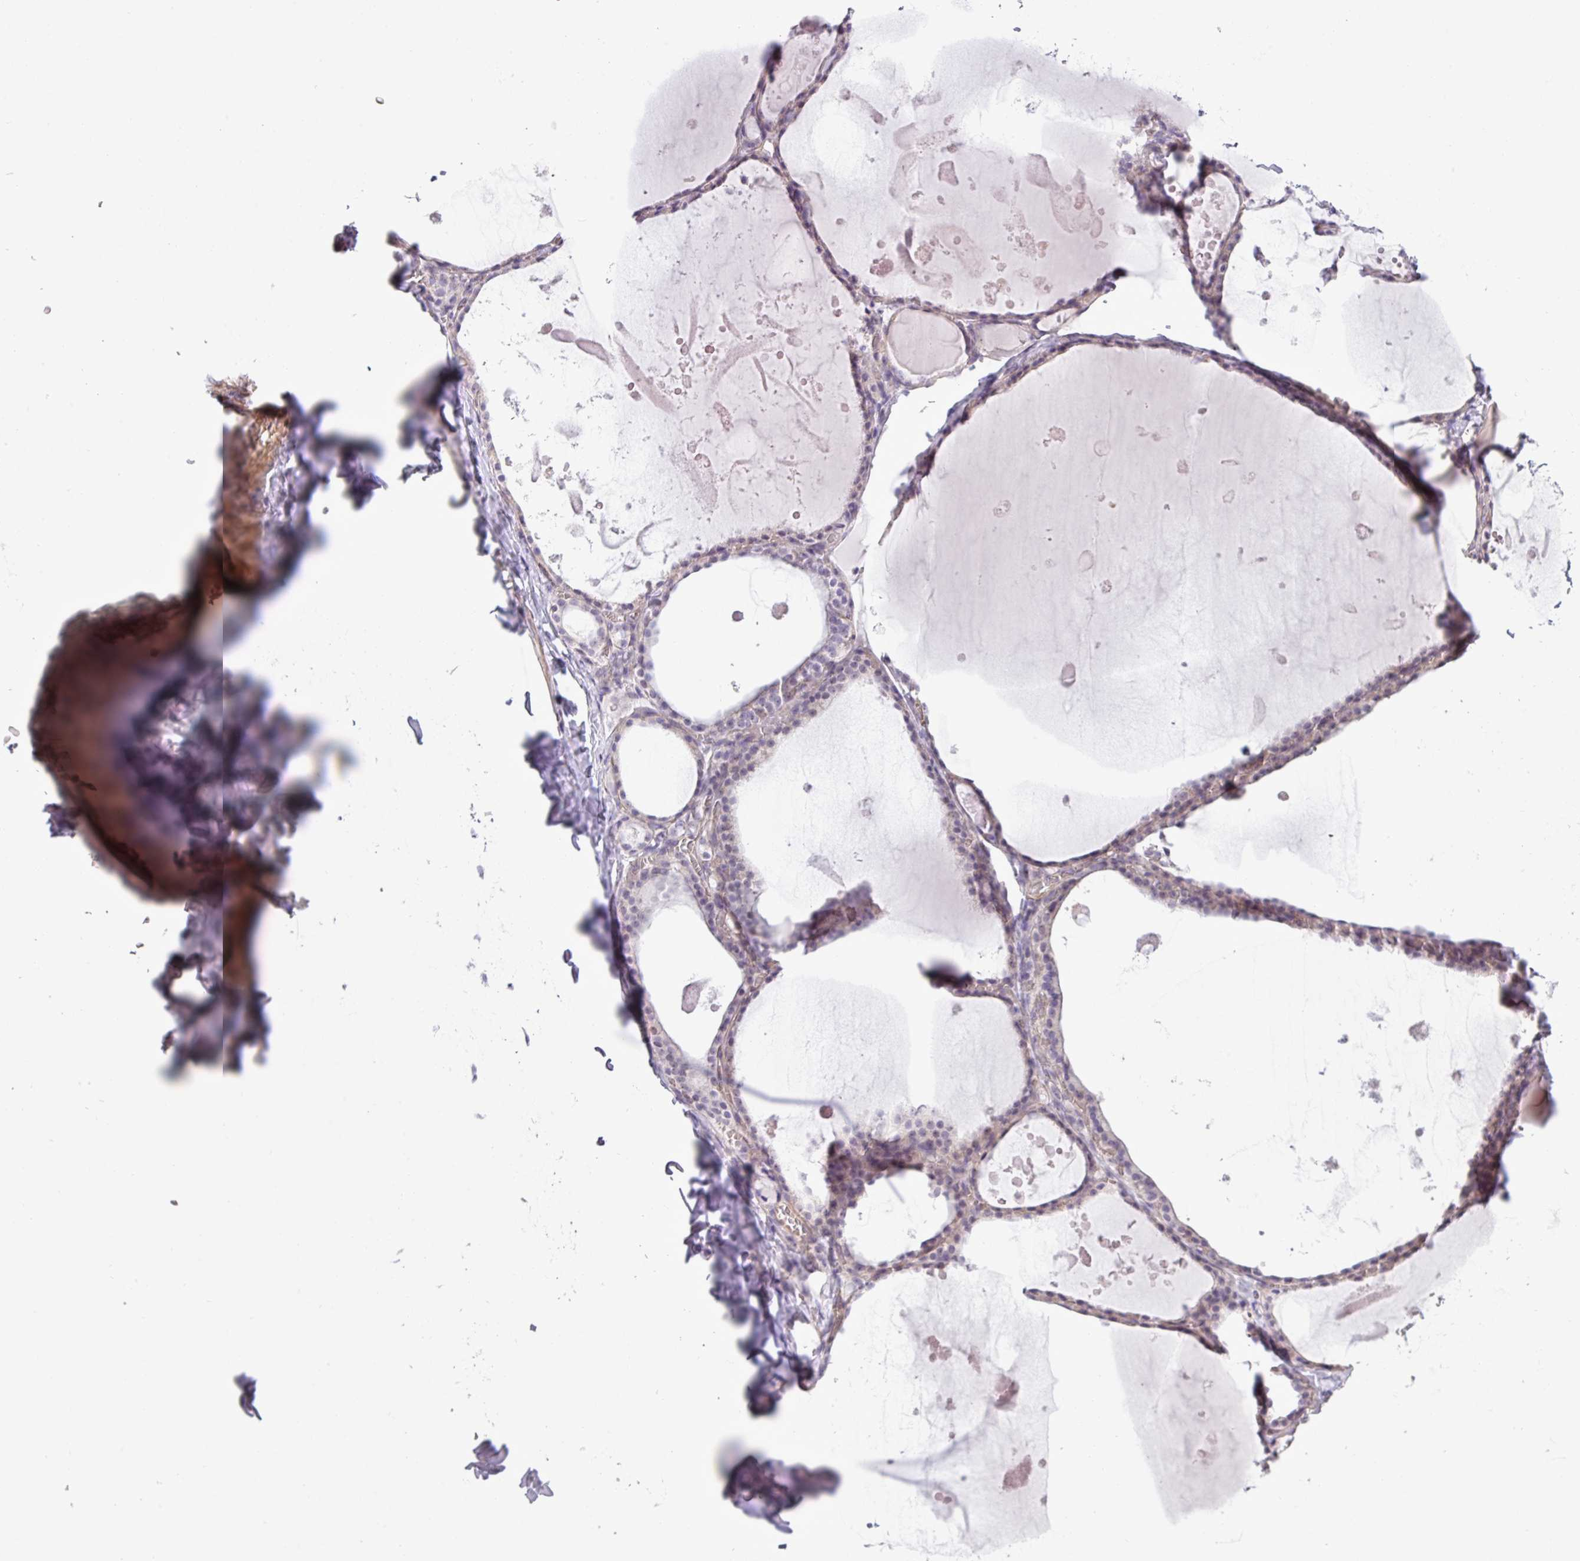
{"staining": {"intensity": "weak", "quantity": "<25%", "location": "cytoplasmic/membranous"}, "tissue": "thyroid gland", "cell_type": "Glandular cells", "image_type": "normal", "snomed": [{"axis": "morphology", "description": "Normal tissue, NOS"}, {"axis": "topography", "description": "Thyroid gland"}], "caption": "Photomicrograph shows no significant protein staining in glandular cells of normal thyroid gland.", "gene": "MAK16", "patient": {"sex": "male", "age": 56}}